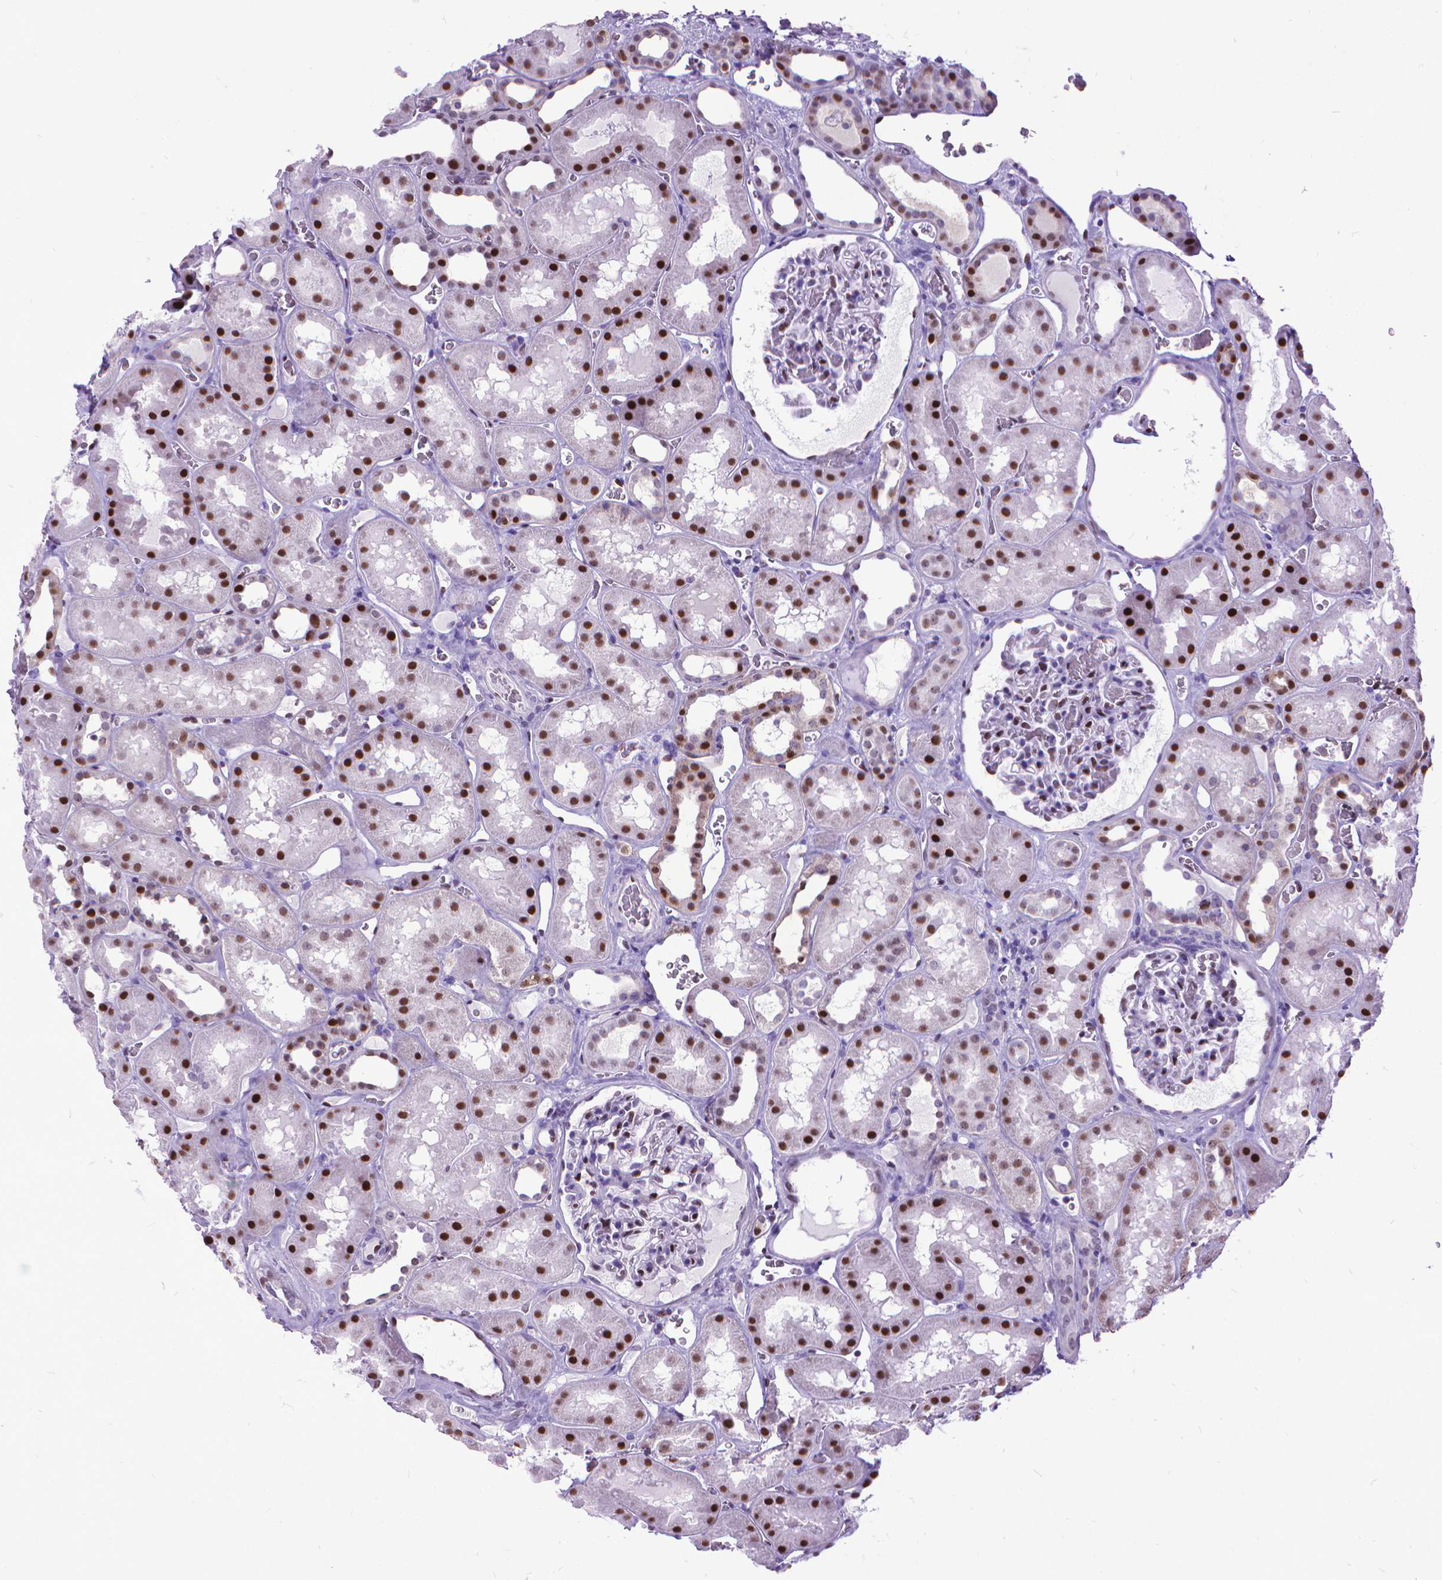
{"staining": {"intensity": "moderate", "quantity": "<25%", "location": "nuclear"}, "tissue": "kidney", "cell_type": "Cells in glomeruli", "image_type": "normal", "snomed": [{"axis": "morphology", "description": "Normal tissue, NOS"}, {"axis": "topography", "description": "Kidney"}], "caption": "A low amount of moderate nuclear expression is seen in about <25% of cells in glomeruli in unremarkable kidney.", "gene": "POLE4", "patient": {"sex": "female", "age": 41}}